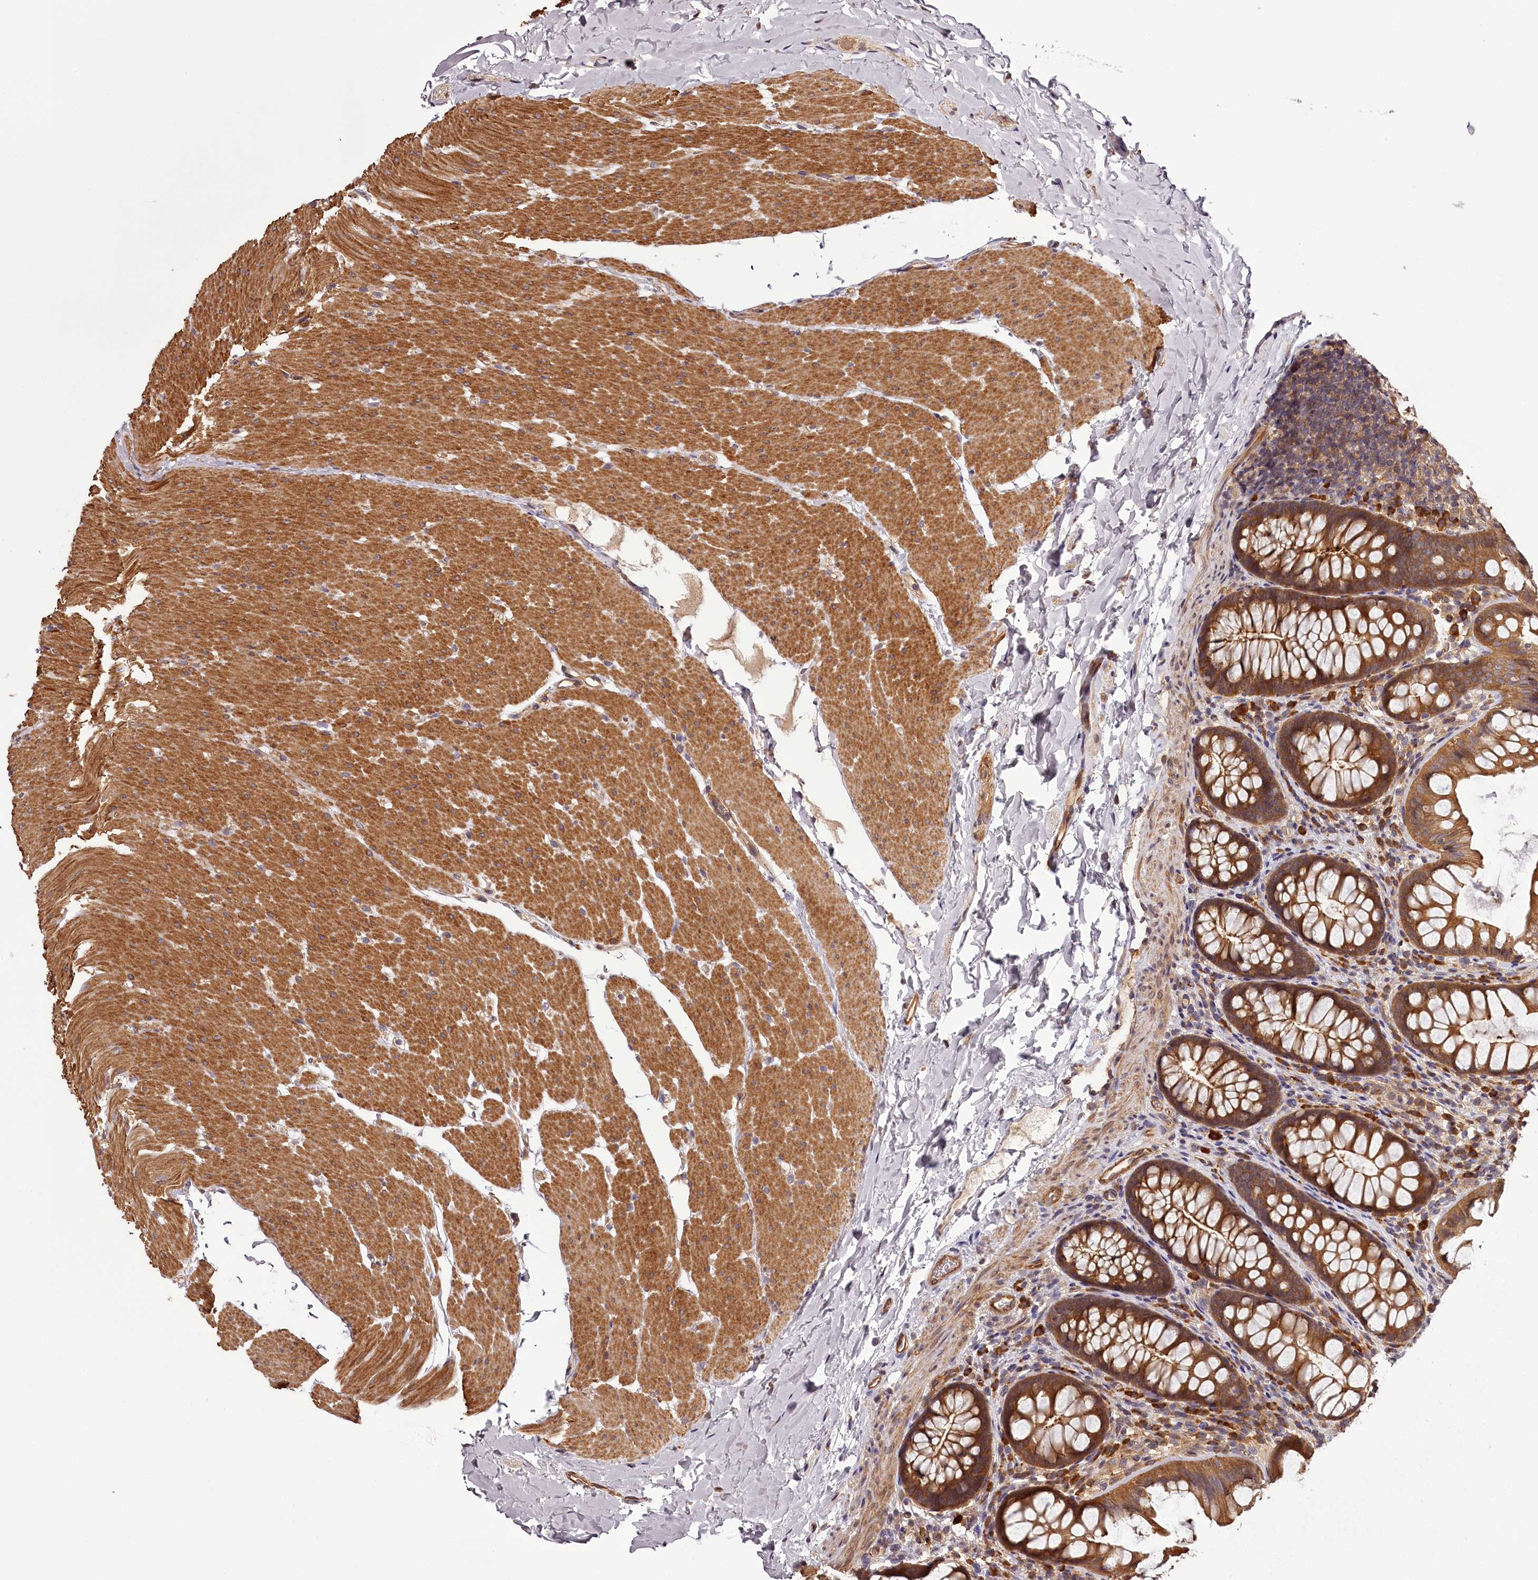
{"staining": {"intensity": "moderate", "quantity": "25%-75%", "location": "cytoplasmic/membranous"}, "tissue": "colon", "cell_type": "Endothelial cells", "image_type": "normal", "snomed": [{"axis": "morphology", "description": "Normal tissue, NOS"}, {"axis": "topography", "description": "Colon"}], "caption": "A high-resolution photomicrograph shows immunohistochemistry staining of unremarkable colon, which demonstrates moderate cytoplasmic/membranous expression in about 25%-75% of endothelial cells. (DAB IHC with brightfield microscopy, high magnification).", "gene": "TARS1", "patient": {"sex": "female", "age": 62}}